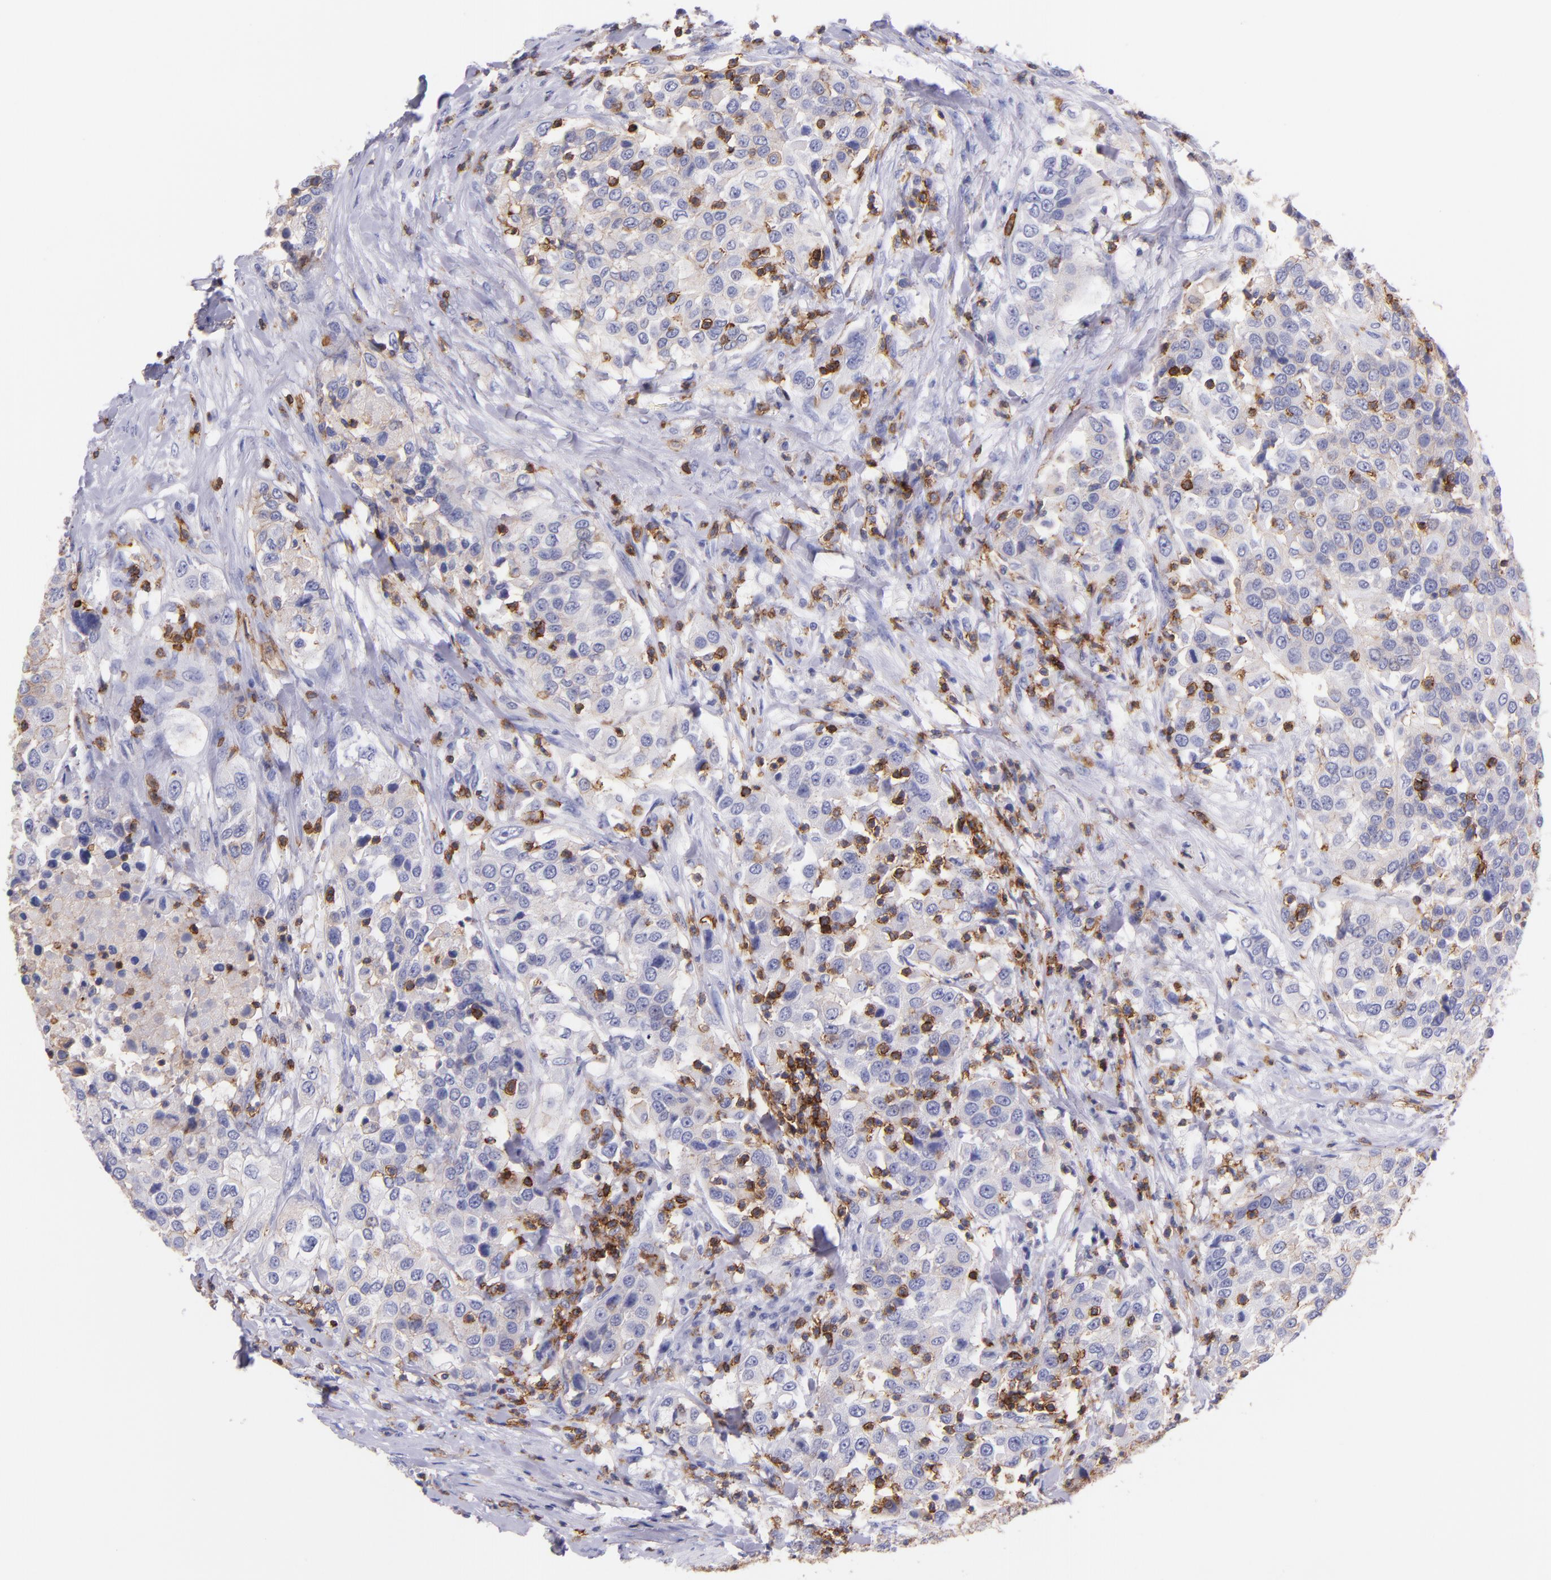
{"staining": {"intensity": "weak", "quantity": "<25%", "location": "cytoplasmic/membranous"}, "tissue": "urothelial cancer", "cell_type": "Tumor cells", "image_type": "cancer", "snomed": [{"axis": "morphology", "description": "Urothelial carcinoma, High grade"}, {"axis": "topography", "description": "Urinary bladder"}], "caption": "Human high-grade urothelial carcinoma stained for a protein using IHC exhibits no staining in tumor cells.", "gene": "SPN", "patient": {"sex": "female", "age": 80}}